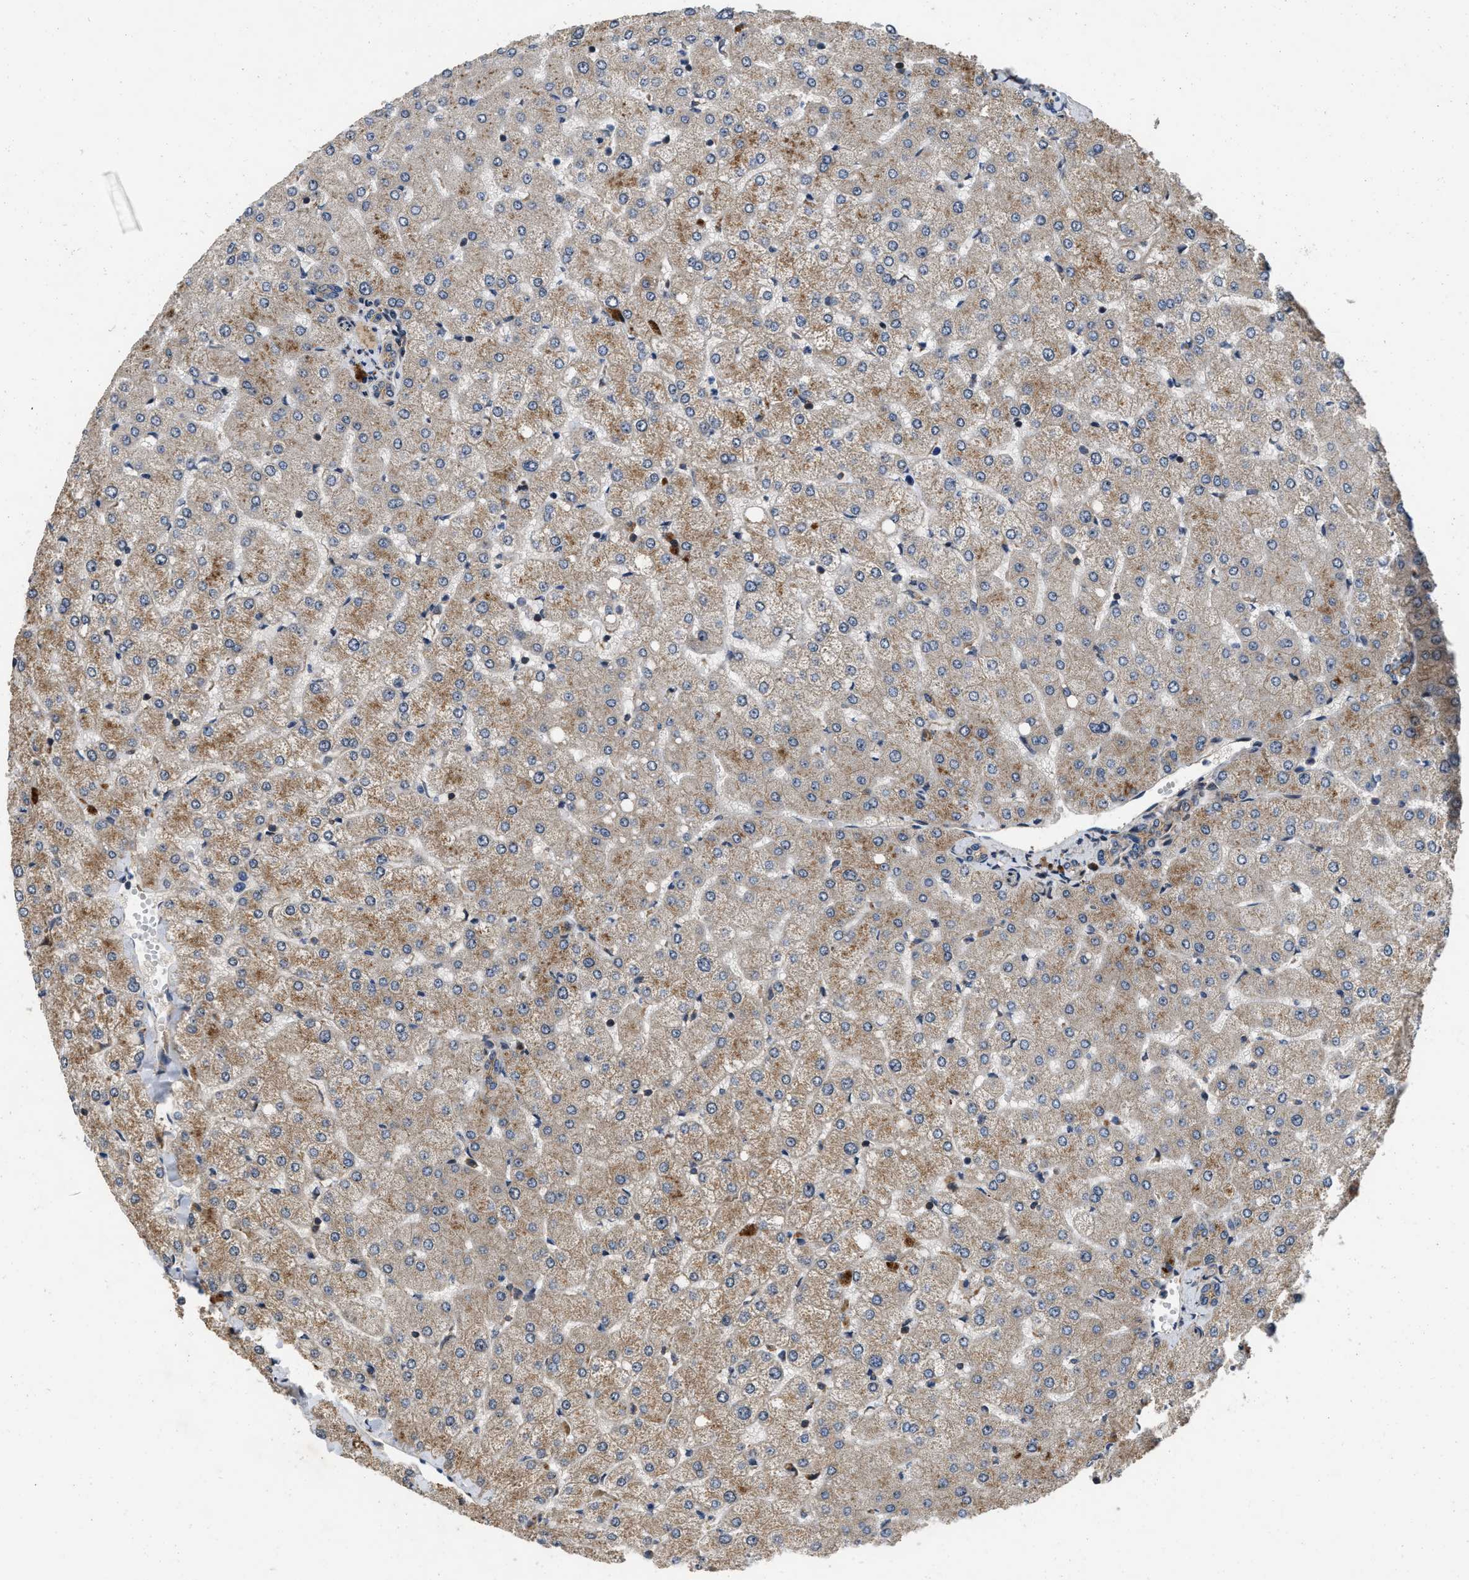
{"staining": {"intensity": "weak", "quantity": "25%-75%", "location": "cytoplasmic/membranous"}, "tissue": "liver", "cell_type": "Cholangiocytes", "image_type": "normal", "snomed": [{"axis": "morphology", "description": "Normal tissue, NOS"}, {"axis": "topography", "description": "Liver"}], "caption": "Protein expression analysis of benign liver demonstrates weak cytoplasmic/membranous expression in about 25%-75% of cholangiocytes. The protein of interest is shown in brown color, while the nuclei are stained blue.", "gene": "PRDM14", "patient": {"sex": "female", "age": 54}}